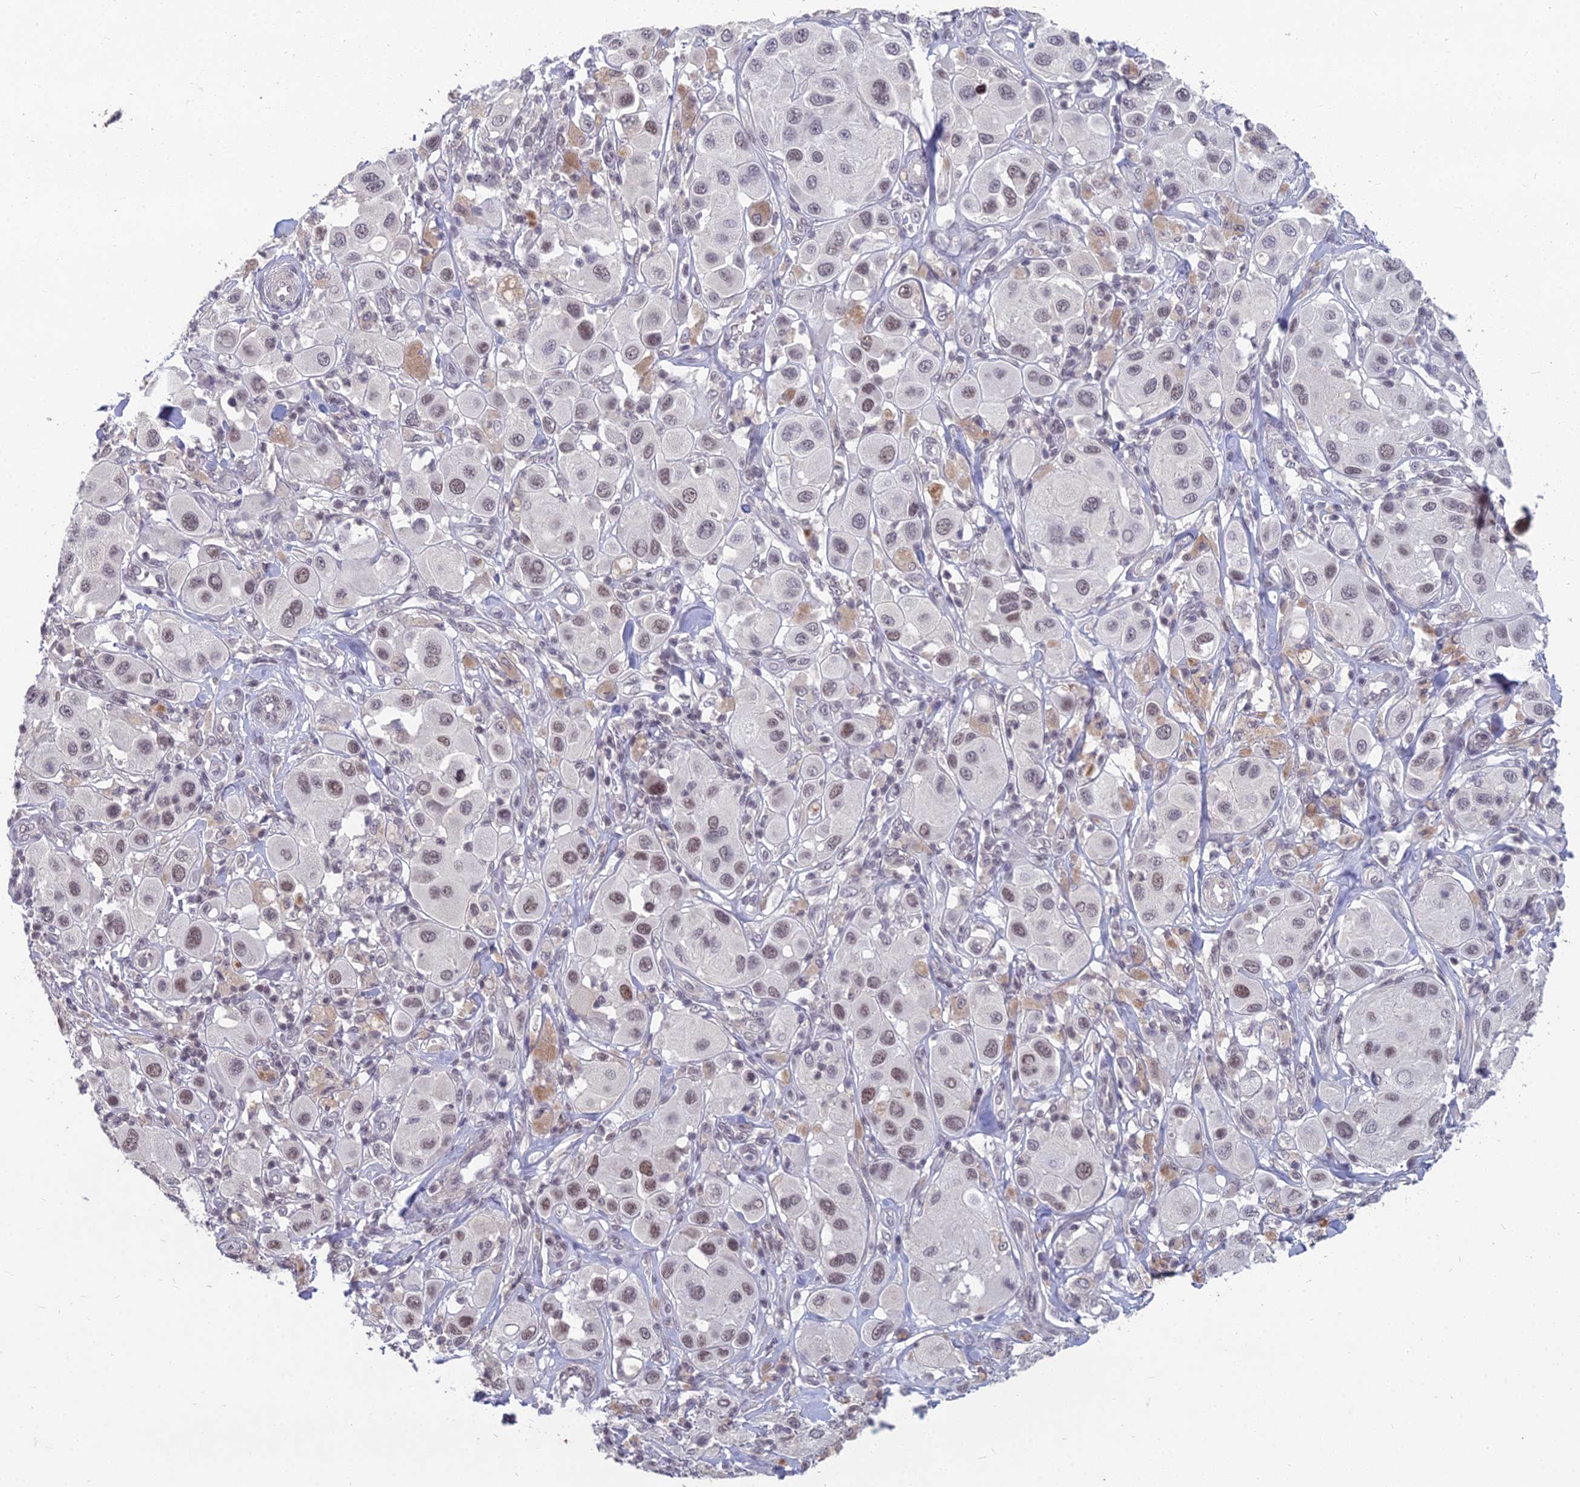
{"staining": {"intensity": "moderate", "quantity": "25%-75%", "location": "nuclear"}, "tissue": "melanoma", "cell_type": "Tumor cells", "image_type": "cancer", "snomed": [{"axis": "morphology", "description": "Malignant melanoma, Metastatic site"}, {"axis": "topography", "description": "Skin"}], "caption": "Melanoma stained with immunohistochemistry (IHC) exhibits moderate nuclear staining in about 25%-75% of tumor cells.", "gene": "KAT7", "patient": {"sex": "male", "age": 41}}